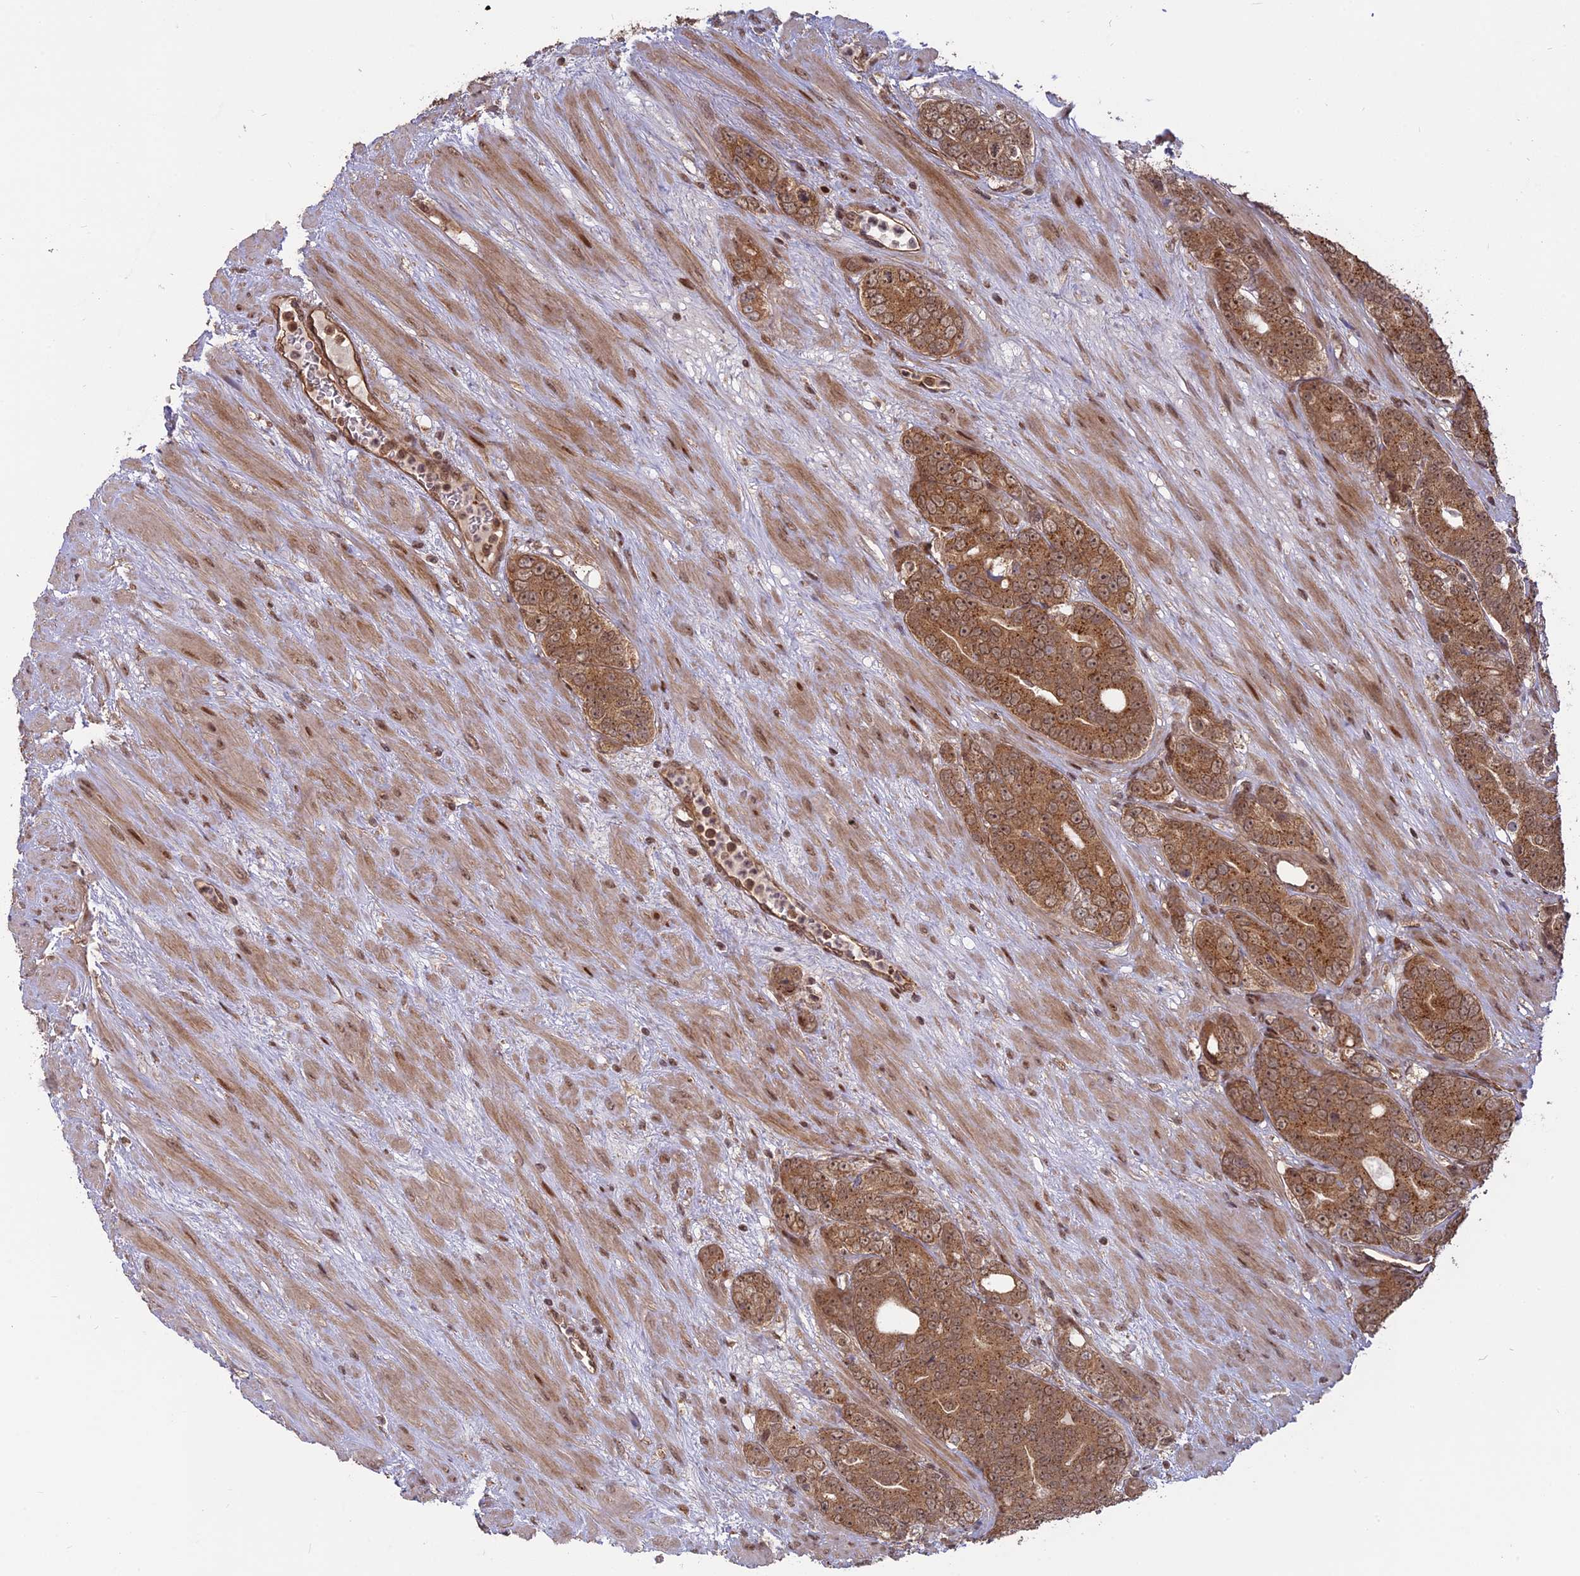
{"staining": {"intensity": "moderate", "quantity": ">75%", "location": "cytoplasmic/membranous,nuclear"}, "tissue": "prostate cancer", "cell_type": "Tumor cells", "image_type": "cancer", "snomed": [{"axis": "morphology", "description": "Adenocarcinoma, High grade"}, {"axis": "topography", "description": "Prostate"}], "caption": "The image reveals staining of prostate adenocarcinoma (high-grade), revealing moderate cytoplasmic/membranous and nuclear protein staining (brown color) within tumor cells.", "gene": "PKIG", "patient": {"sex": "male", "age": 64}}